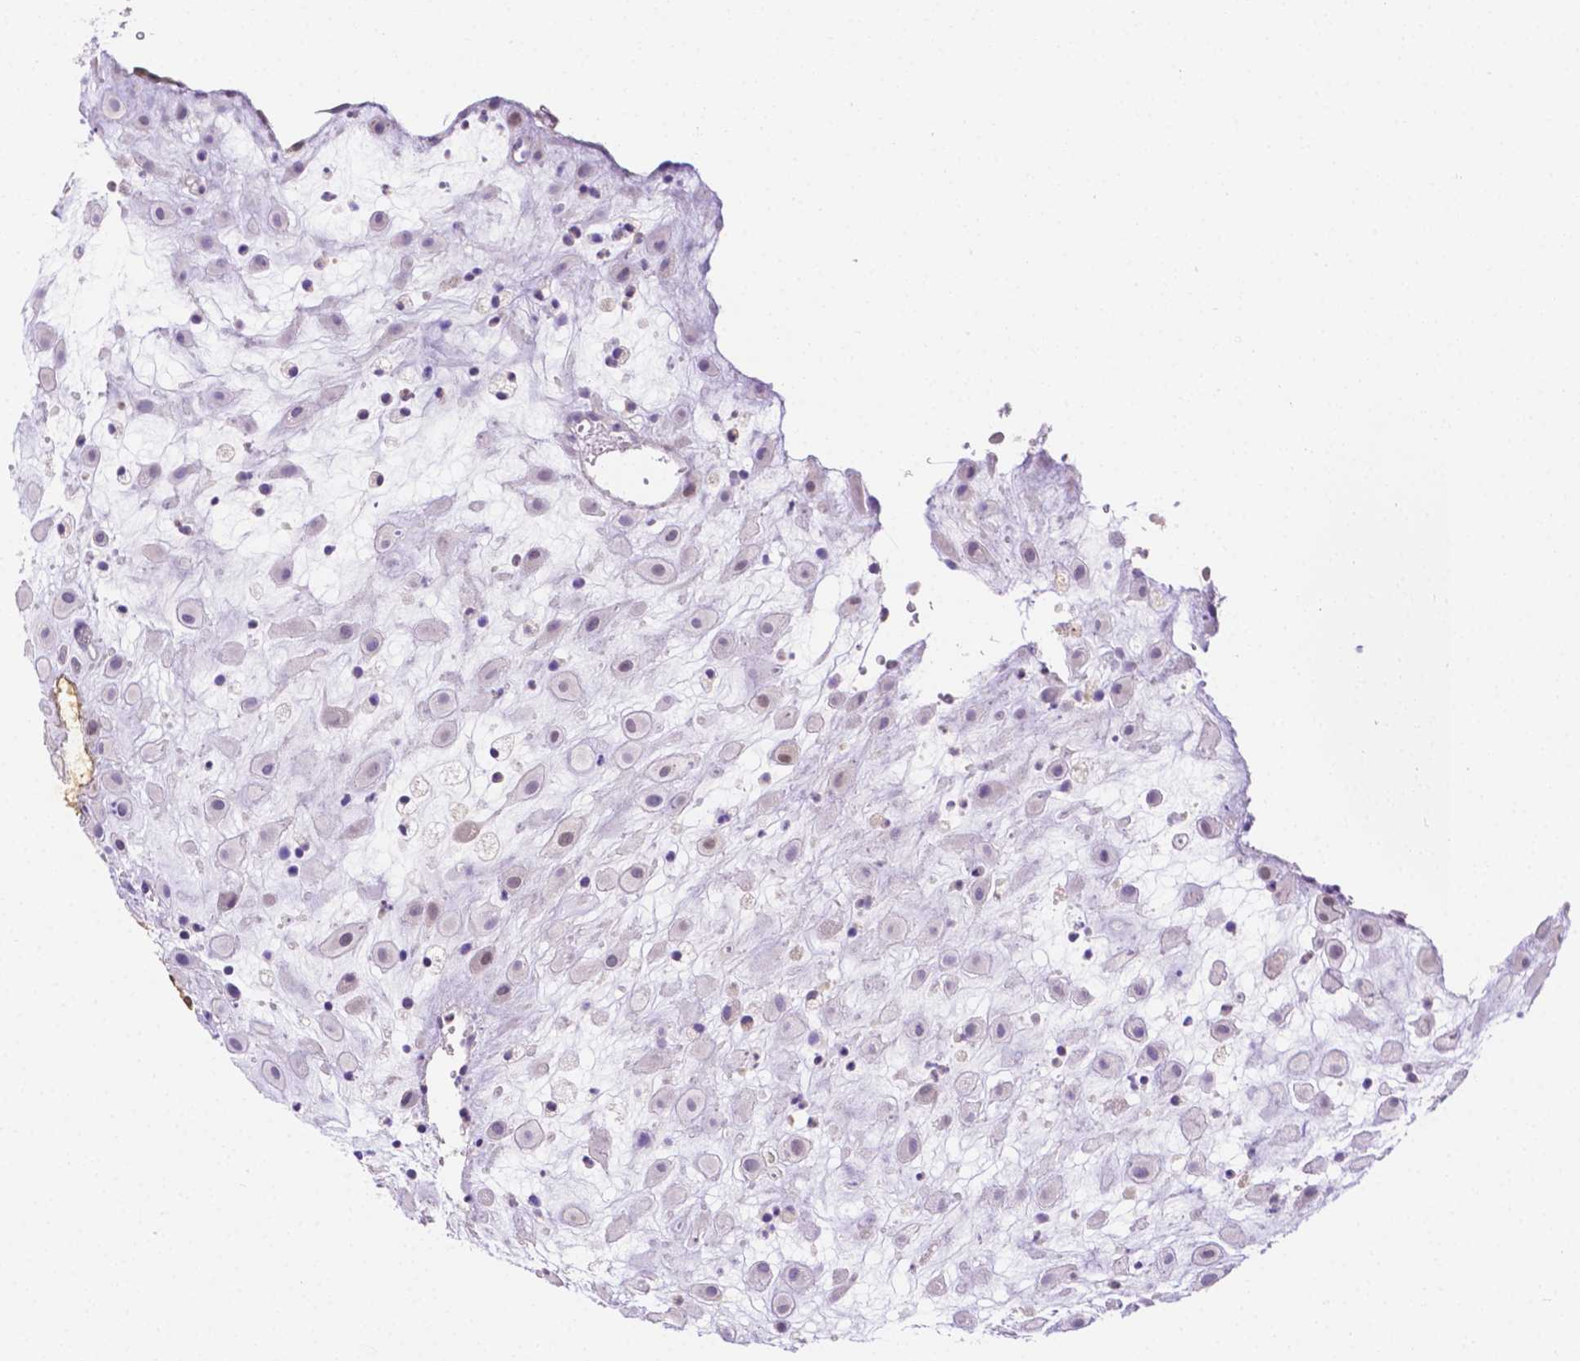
{"staining": {"intensity": "negative", "quantity": "none", "location": "none"}, "tissue": "placenta", "cell_type": "Decidual cells", "image_type": "normal", "snomed": [{"axis": "morphology", "description": "Normal tissue, NOS"}, {"axis": "topography", "description": "Placenta"}], "caption": "Micrograph shows no significant protein staining in decidual cells of unremarkable placenta. (DAB IHC visualized using brightfield microscopy, high magnification).", "gene": "NXPH2", "patient": {"sex": "female", "age": 24}}